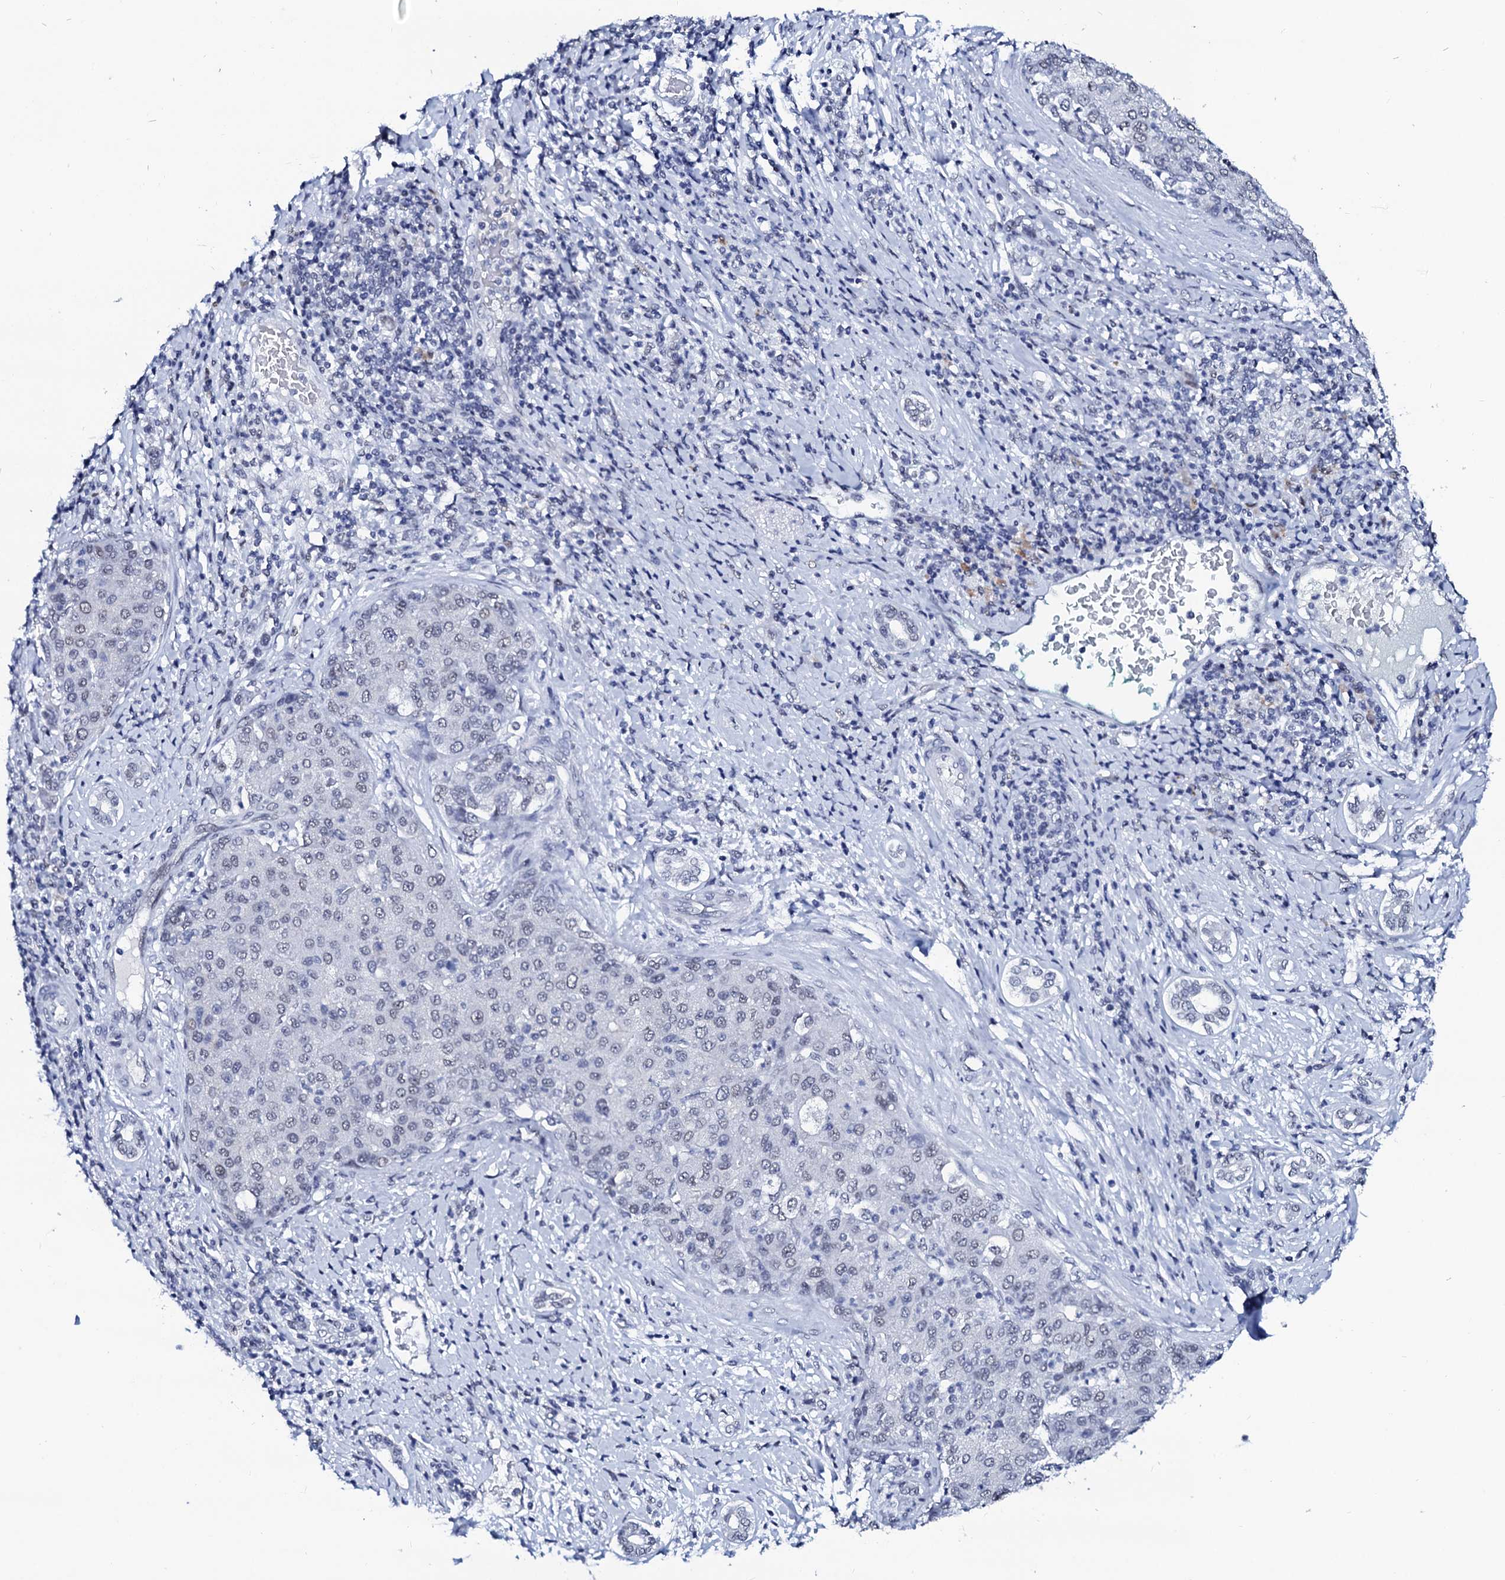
{"staining": {"intensity": "negative", "quantity": "none", "location": "none"}, "tissue": "liver cancer", "cell_type": "Tumor cells", "image_type": "cancer", "snomed": [{"axis": "morphology", "description": "Carcinoma, Hepatocellular, NOS"}, {"axis": "topography", "description": "Liver"}], "caption": "This is a photomicrograph of immunohistochemistry staining of liver cancer (hepatocellular carcinoma), which shows no expression in tumor cells. Brightfield microscopy of IHC stained with DAB (3,3'-diaminobenzidine) (brown) and hematoxylin (blue), captured at high magnification.", "gene": "SPATA19", "patient": {"sex": "male", "age": 65}}